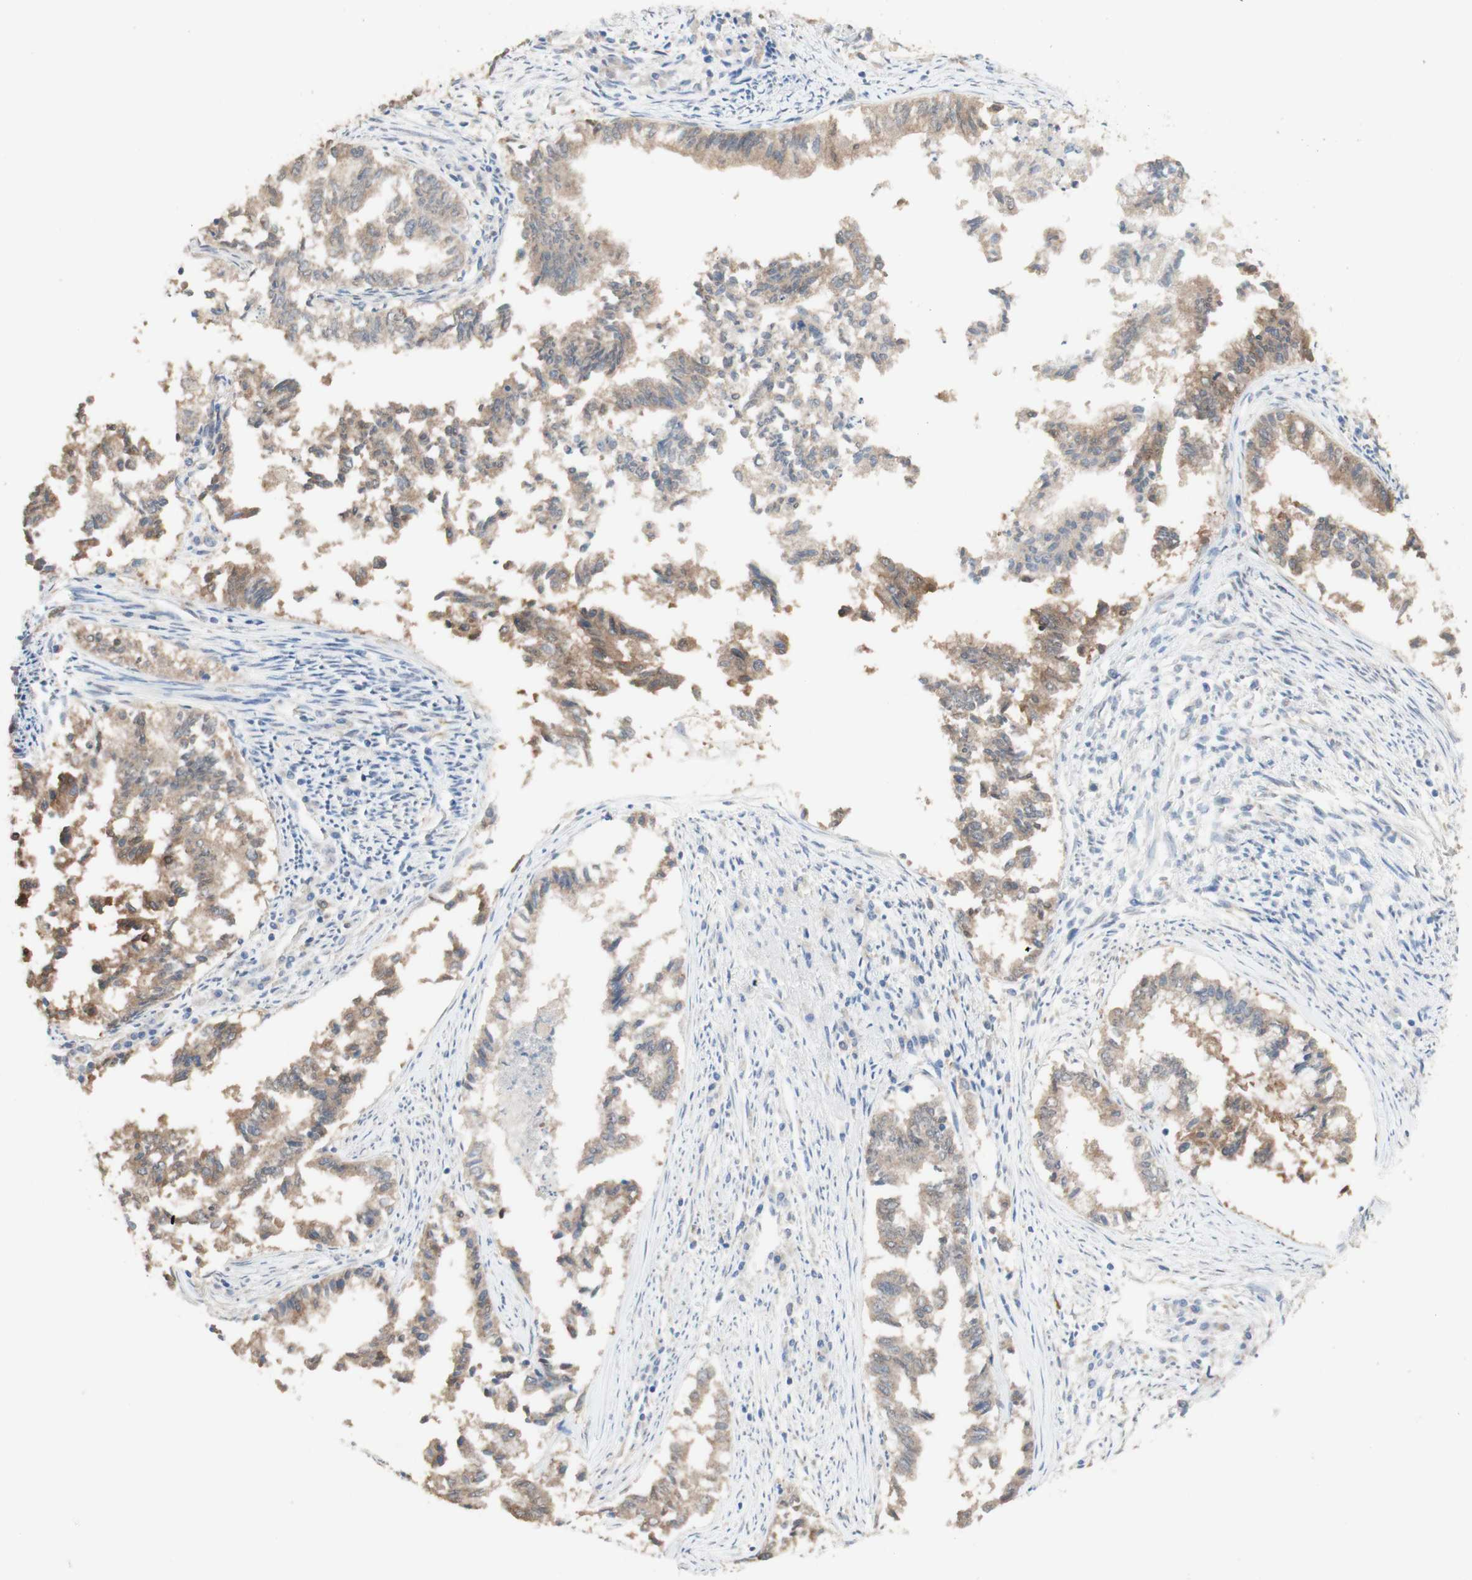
{"staining": {"intensity": "weak", "quantity": ">75%", "location": "cytoplasmic/membranous"}, "tissue": "endometrial cancer", "cell_type": "Tumor cells", "image_type": "cancer", "snomed": [{"axis": "morphology", "description": "Necrosis, NOS"}, {"axis": "morphology", "description": "Adenocarcinoma, NOS"}, {"axis": "topography", "description": "Endometrium"}], "caption": "Human endometrial cancer stained with a protein marker exhibits weak staining in tumor cells.", "gene": "COMT", "patient": {"sex": "female", "age": 79}}